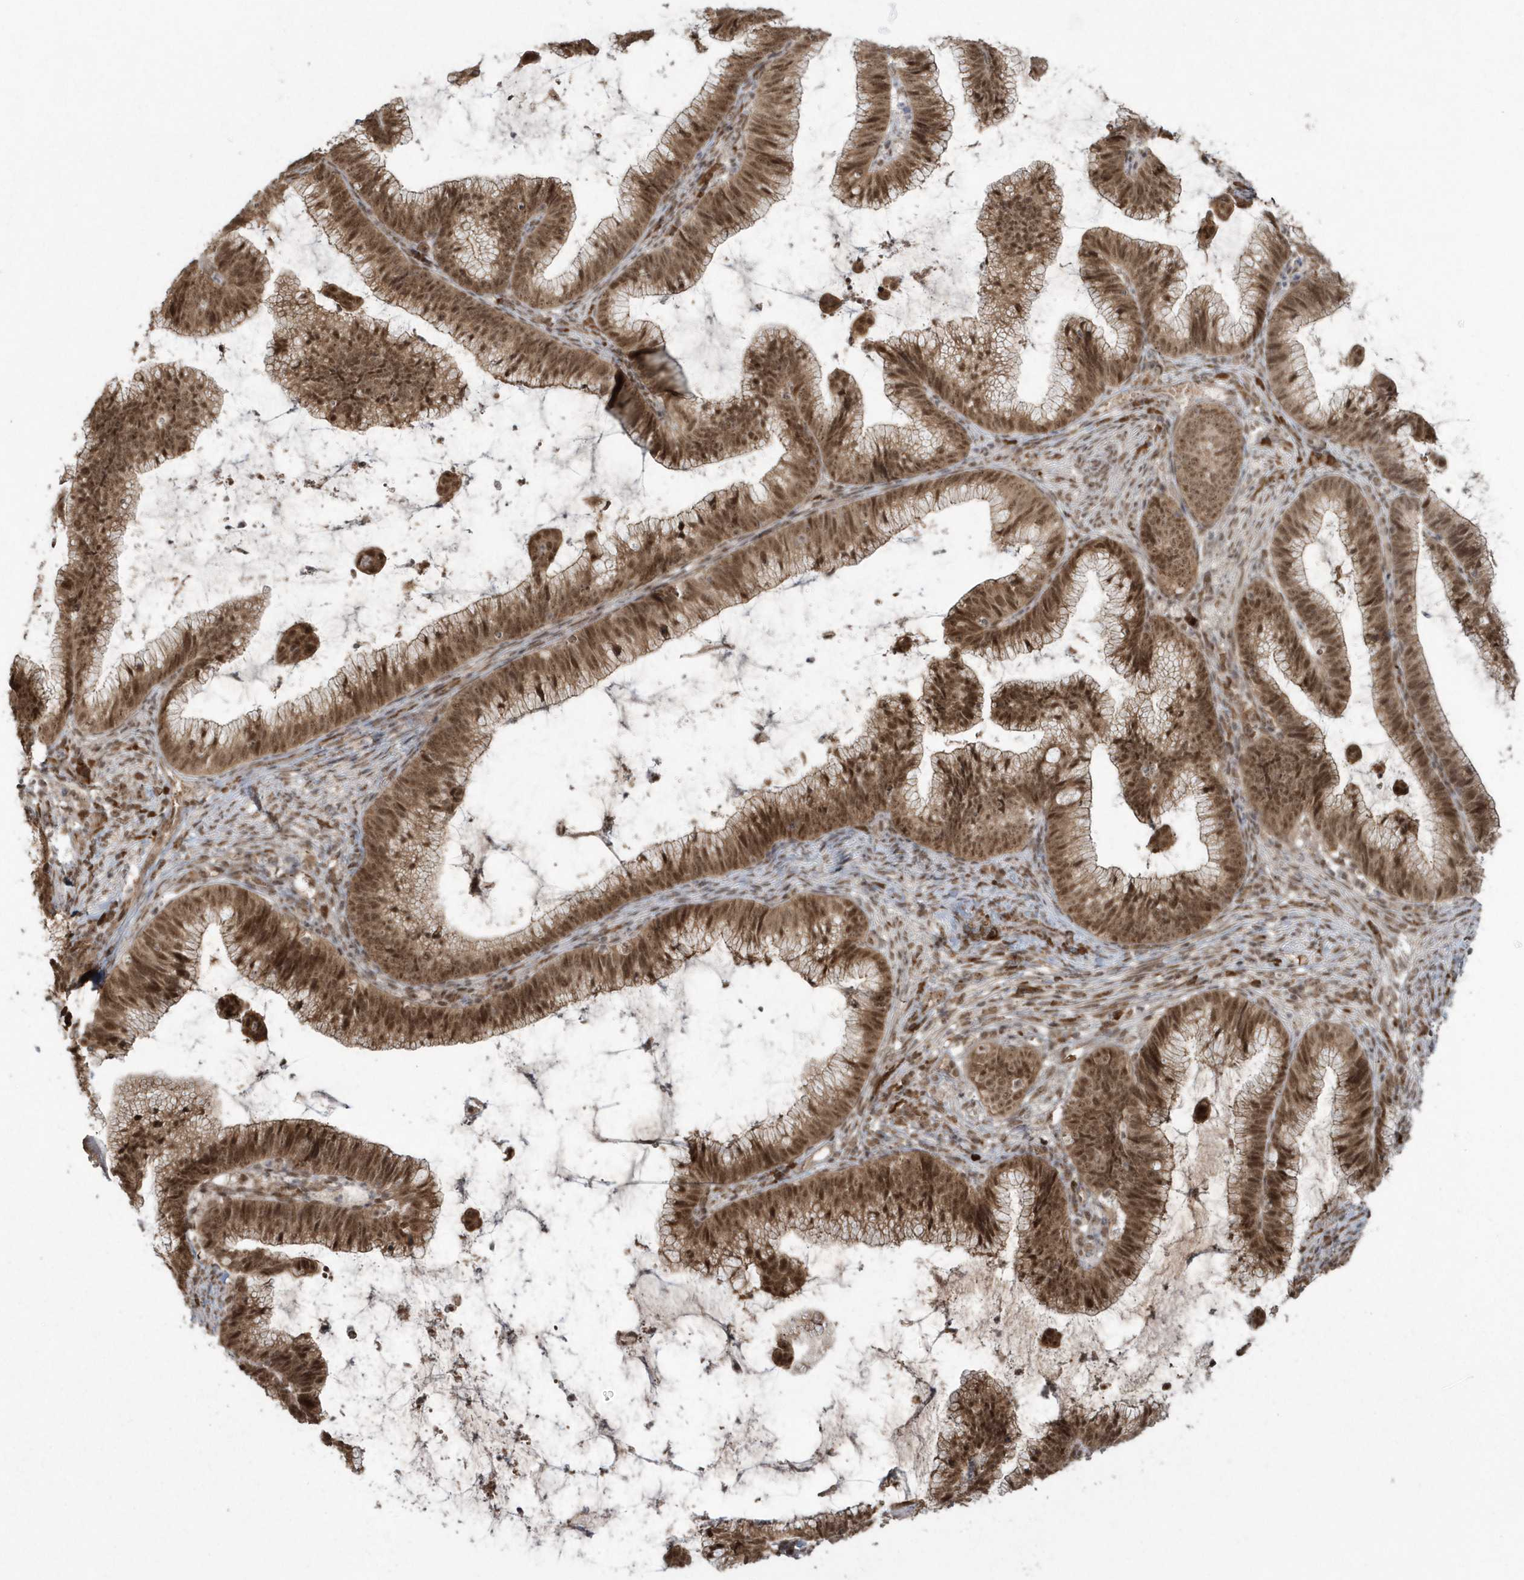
{"staining": {"intensity": "moderate", "quantity": ">75%", "location": "cytoplasmic/membranous,nuclear"}, "tissue": "cervical cancer", "cell_type": "Tumor cells", "image_type": "cancer", "snomed": [{"axis": "morphology", "description": "Adenocarcinoma, NOS"}, {"axis": "topography", "description": "Cervix"}], "caption": "Cervical cancer stained with immunohistochemistry exhibits moderate cytoplasmic/membranous and nuclear staining in approximately >75% of tumor cells.", "gene": "EPB41L4A", "patient": {"sex": "female", "age": 36}}